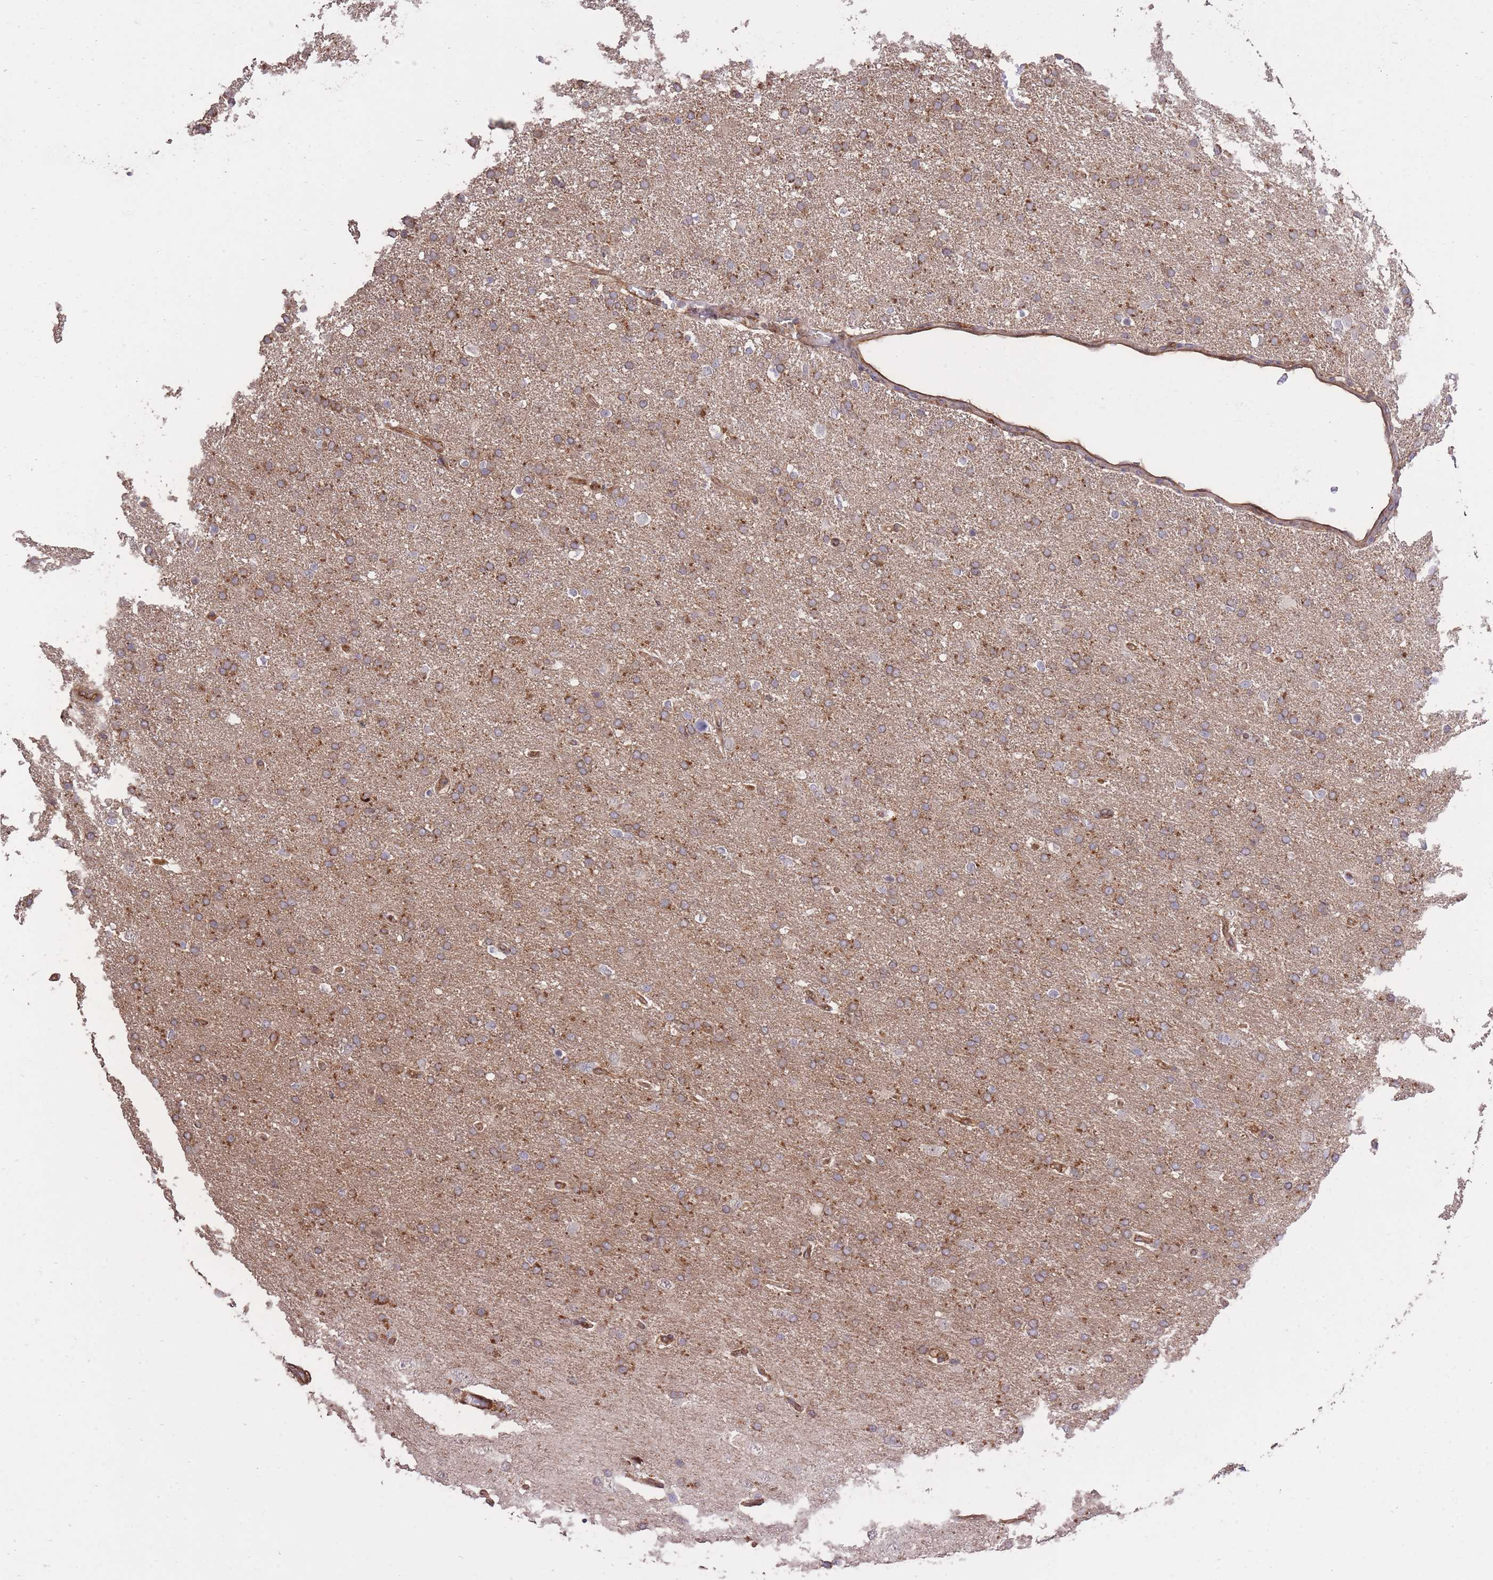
{"staining": {"intensity": "moderate", "quantity": ">75%", "location": "cytoplasmic/membranous"}, "tissue": "glioma", "cell_type": "Tumor cells", "image_type": "cancer", "snomed": [{"axis": "morphology", "description": "Glioma, malignant, High grade"}, {"axis": "topography", "description": "Brain"}], "caption": "A photomicrograph of human glioma stained for a protein reveals moderate cytoplasmic/membranous brown staining in tumor cells. (DAB (3,3'-diaminobenzidine) IHC, brown staining for protein, blue staining for nuclei).", "gene": "PLD1", "patient": {"sex": "male", "age": 72}}